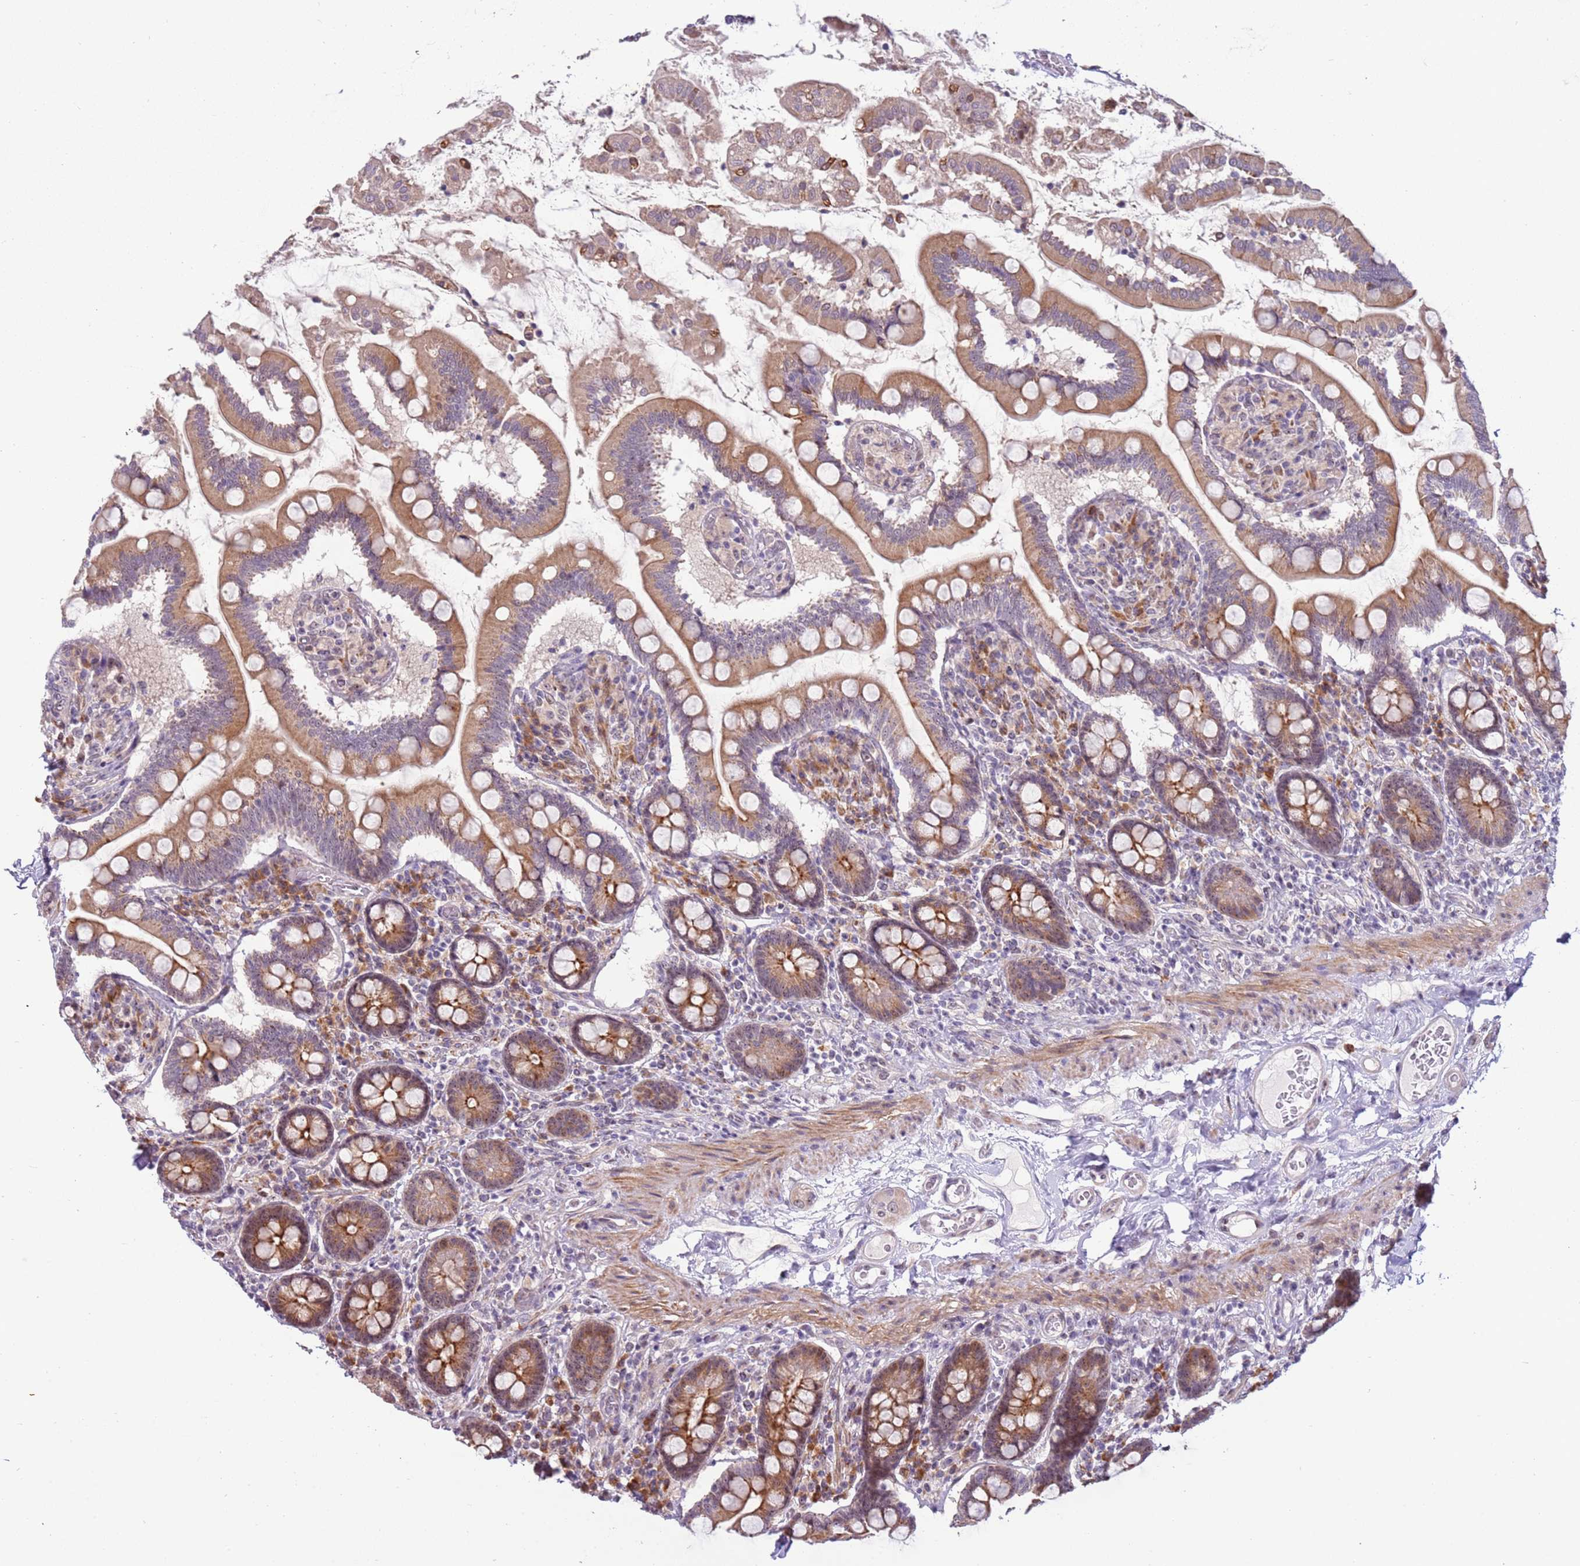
{"staining": {"intensity": "moderate", "quantity": ">75%", "location": "cytoplasmic/membranous,nuclear"}, "tissue": "small intestine", "cell_type": "Glandular cells", "image_type": "normal", "snomed": [{"axis": "morphology", "description": "Normal tissue, NOS"}, {"axis": "topography", "description": "Small intestine"}], "caption": "Immunohistochemistry (DAB (3,3'-diaminobenzidine)) staining of normal human small intestine displays moderate cytoplasmic/membranous,nuclear protein positivity in approximately >75% of glandular cells.", "gene": "UCMA", "patient": {"sex": "female", "age": 64}}